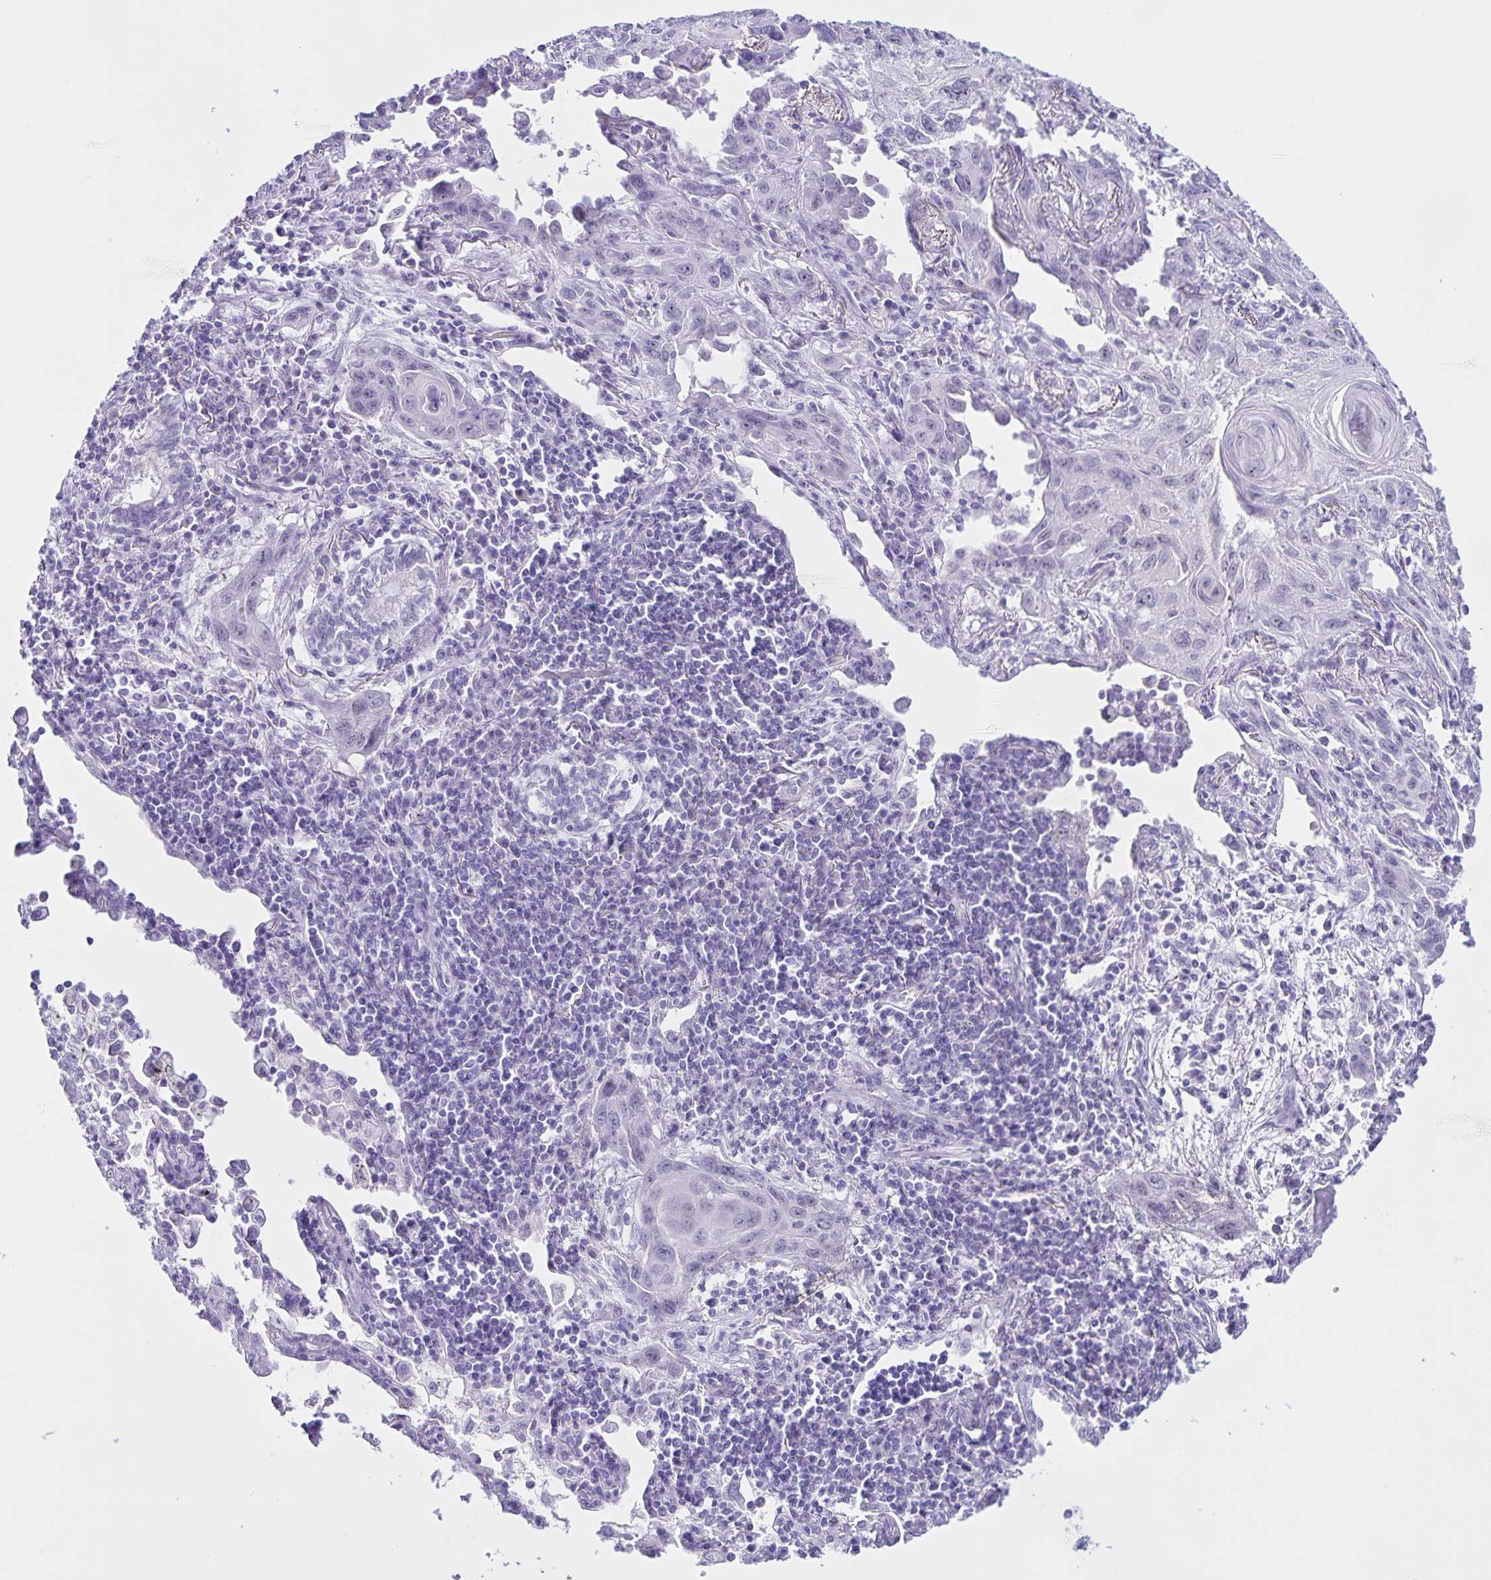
{"staining": {"intensity": "negative", "quantity": "none", "location": "none"}, "tissue": "lung cancer", "cell_type": "Tumor cells", "image_type": "cancer", "snomed": [{"axis": "morphology", "description": "Squamous cell carcinoma, NOS"}, {"axis": "topography", "description": "Lung"}], "caption": "Tumor cells show no significant protein staining in lung cancer (squamous cell carcinoma). The staining was performed using DAB (3,3'-diaminobenzidine) to visualize the protein expression in brown, while the nuclei were stained in blue with hematoxylin (Magnification: 20x).", "gene": "FAM170A", "patient": {"sex": "male", "age": 79}}